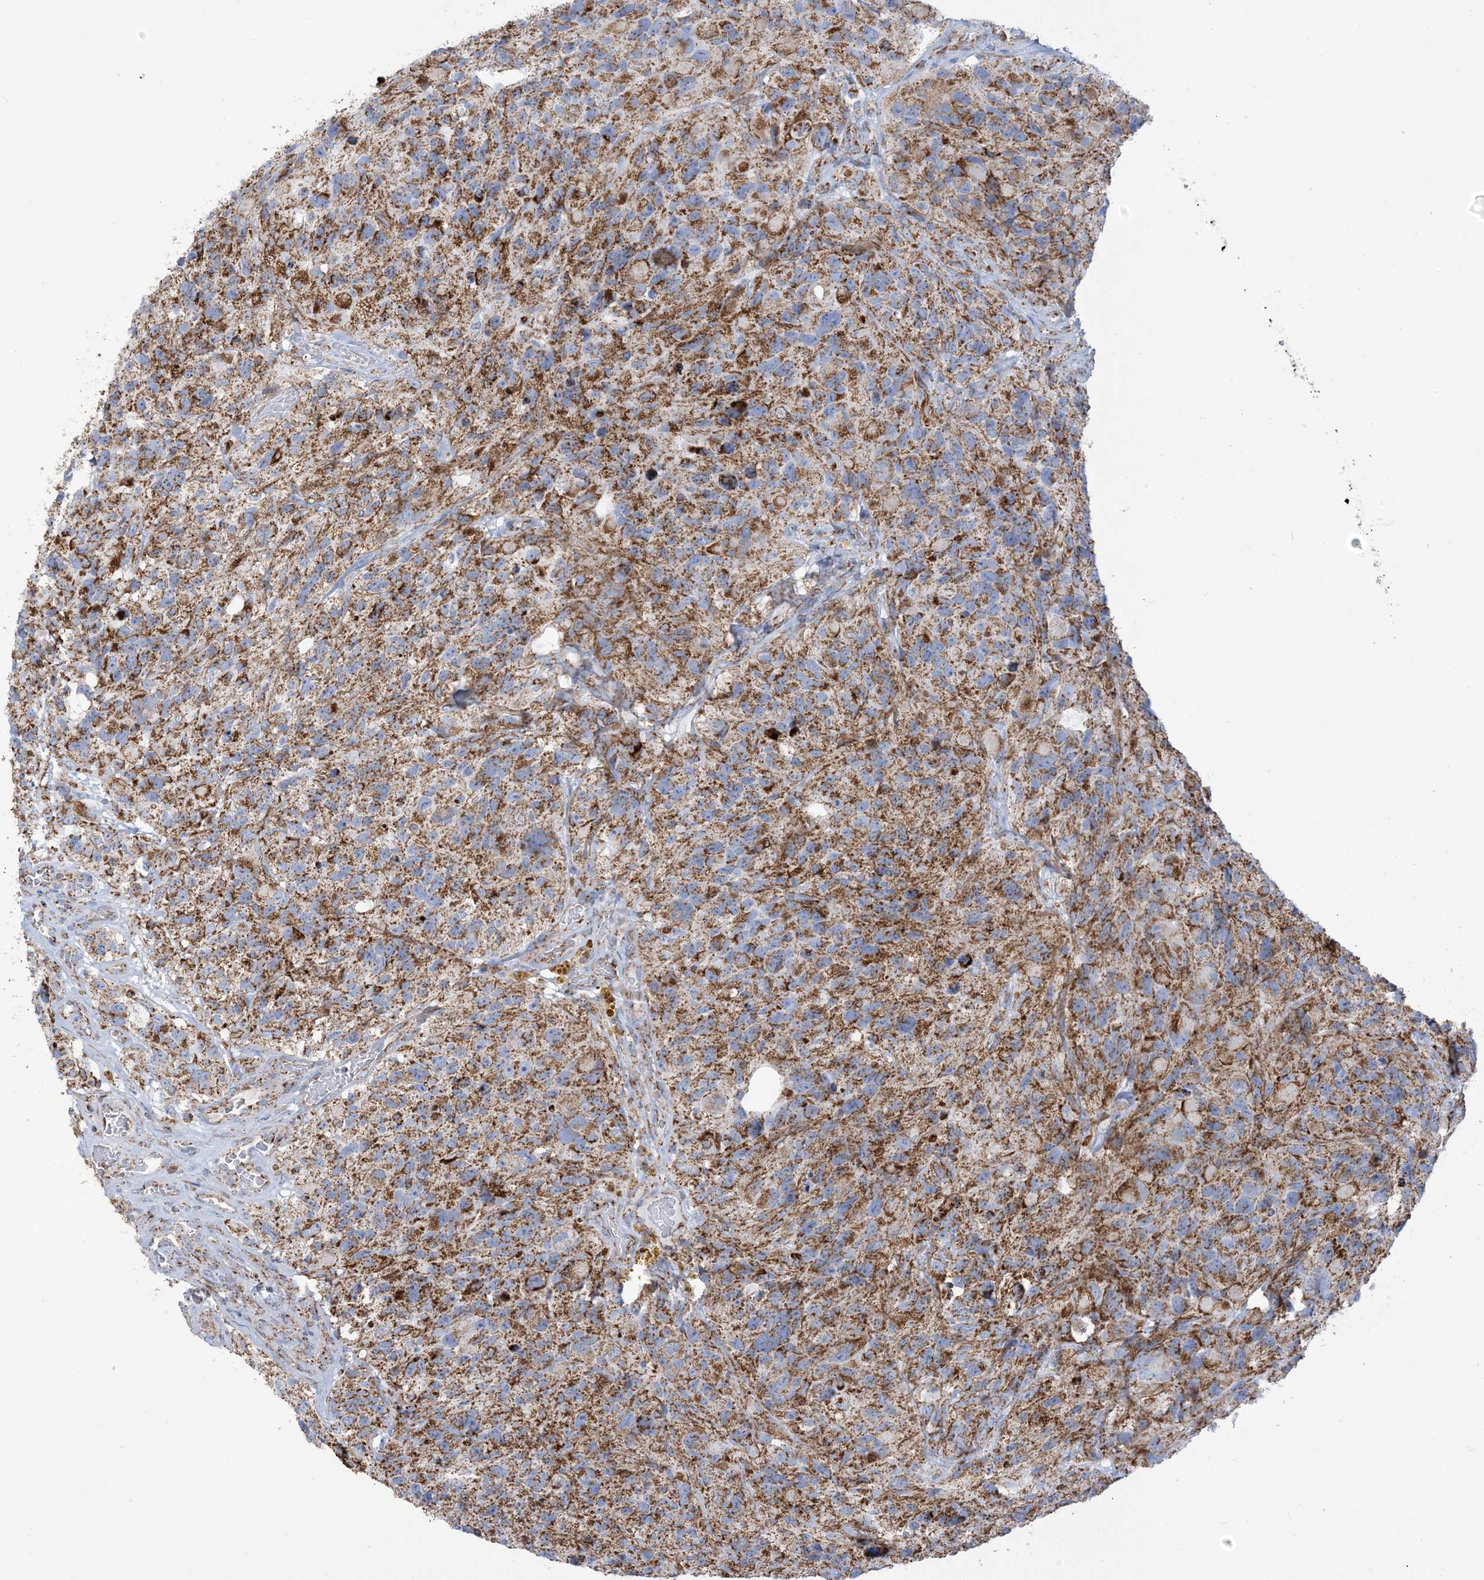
{"staining": {"intensity": "moderate", "quantity": ">75%", "location": "cytoplasmic/membranous"}, "tissue": "glioma", "cell_type": "Tumor cells", "image_type": "cancer", "snomed": [{"axis": "morphology", "description": "Glioma, malignant, High grade"}, {"axis": "topography", "description": "Brain"}], "caption": "A brown stain shows moderate cytoplasmic/membranous expression of a protein in human glioma tumor cells.", "gene": "SAMM50", "patient": {"sex": "male", "age": 69}}